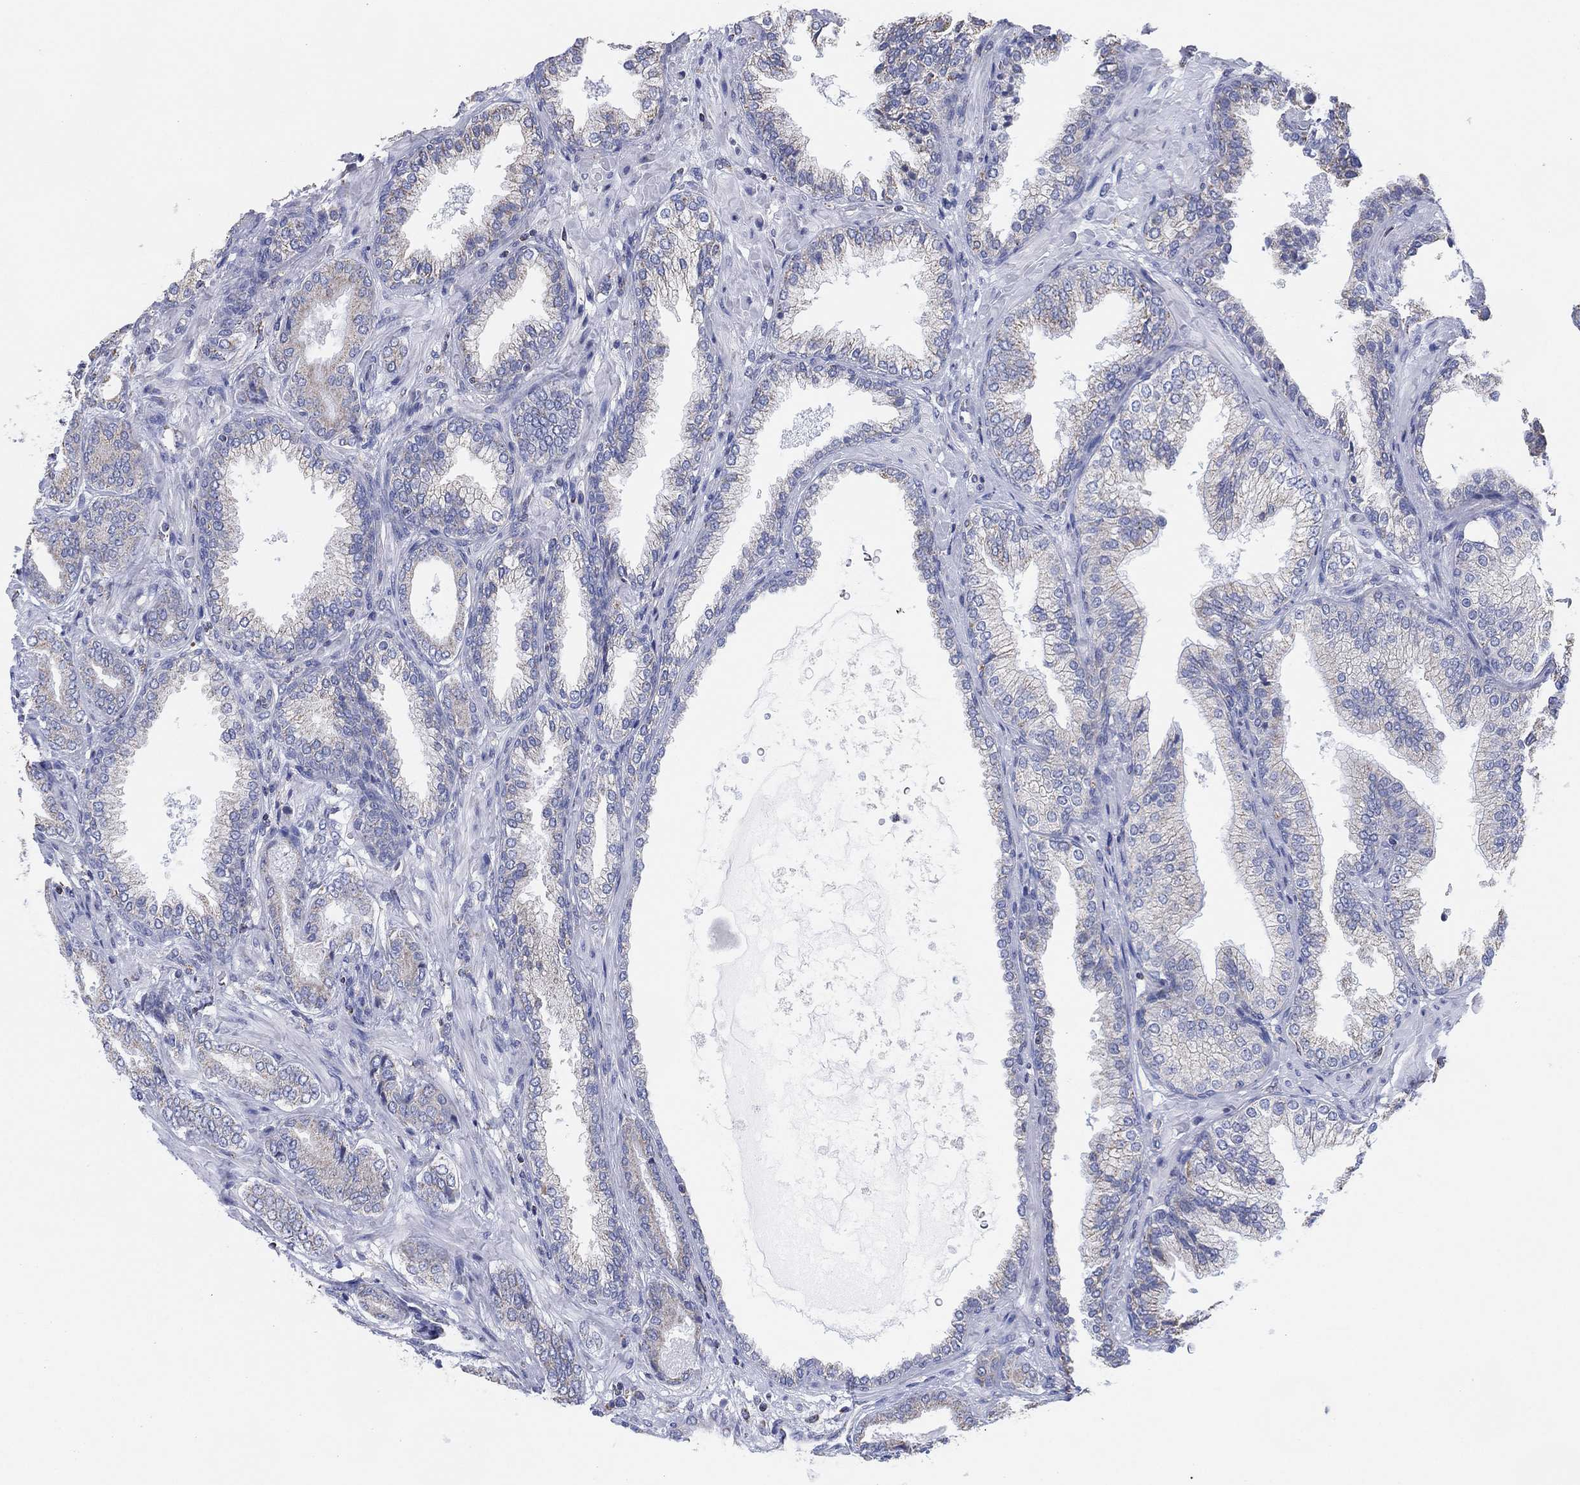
{"staining": {"intensity": "negative", "quantity": "none", "location": "none"}, "tissue": "prostate cancer", "cell_type": "Tumor cells", "image_type": "cancer", "snomed": [{"axis": "morphology", "description": "Adenocarcinoma, Low grade"}, {"axis": "topography", "description": "Prostate"}], "caption": "The histopathology image displays no staining of tumor cells in low-grade adenocarcinoma (prostate).", "gene": "CFTR", "patient": {"sex": "male", "age": 68}}